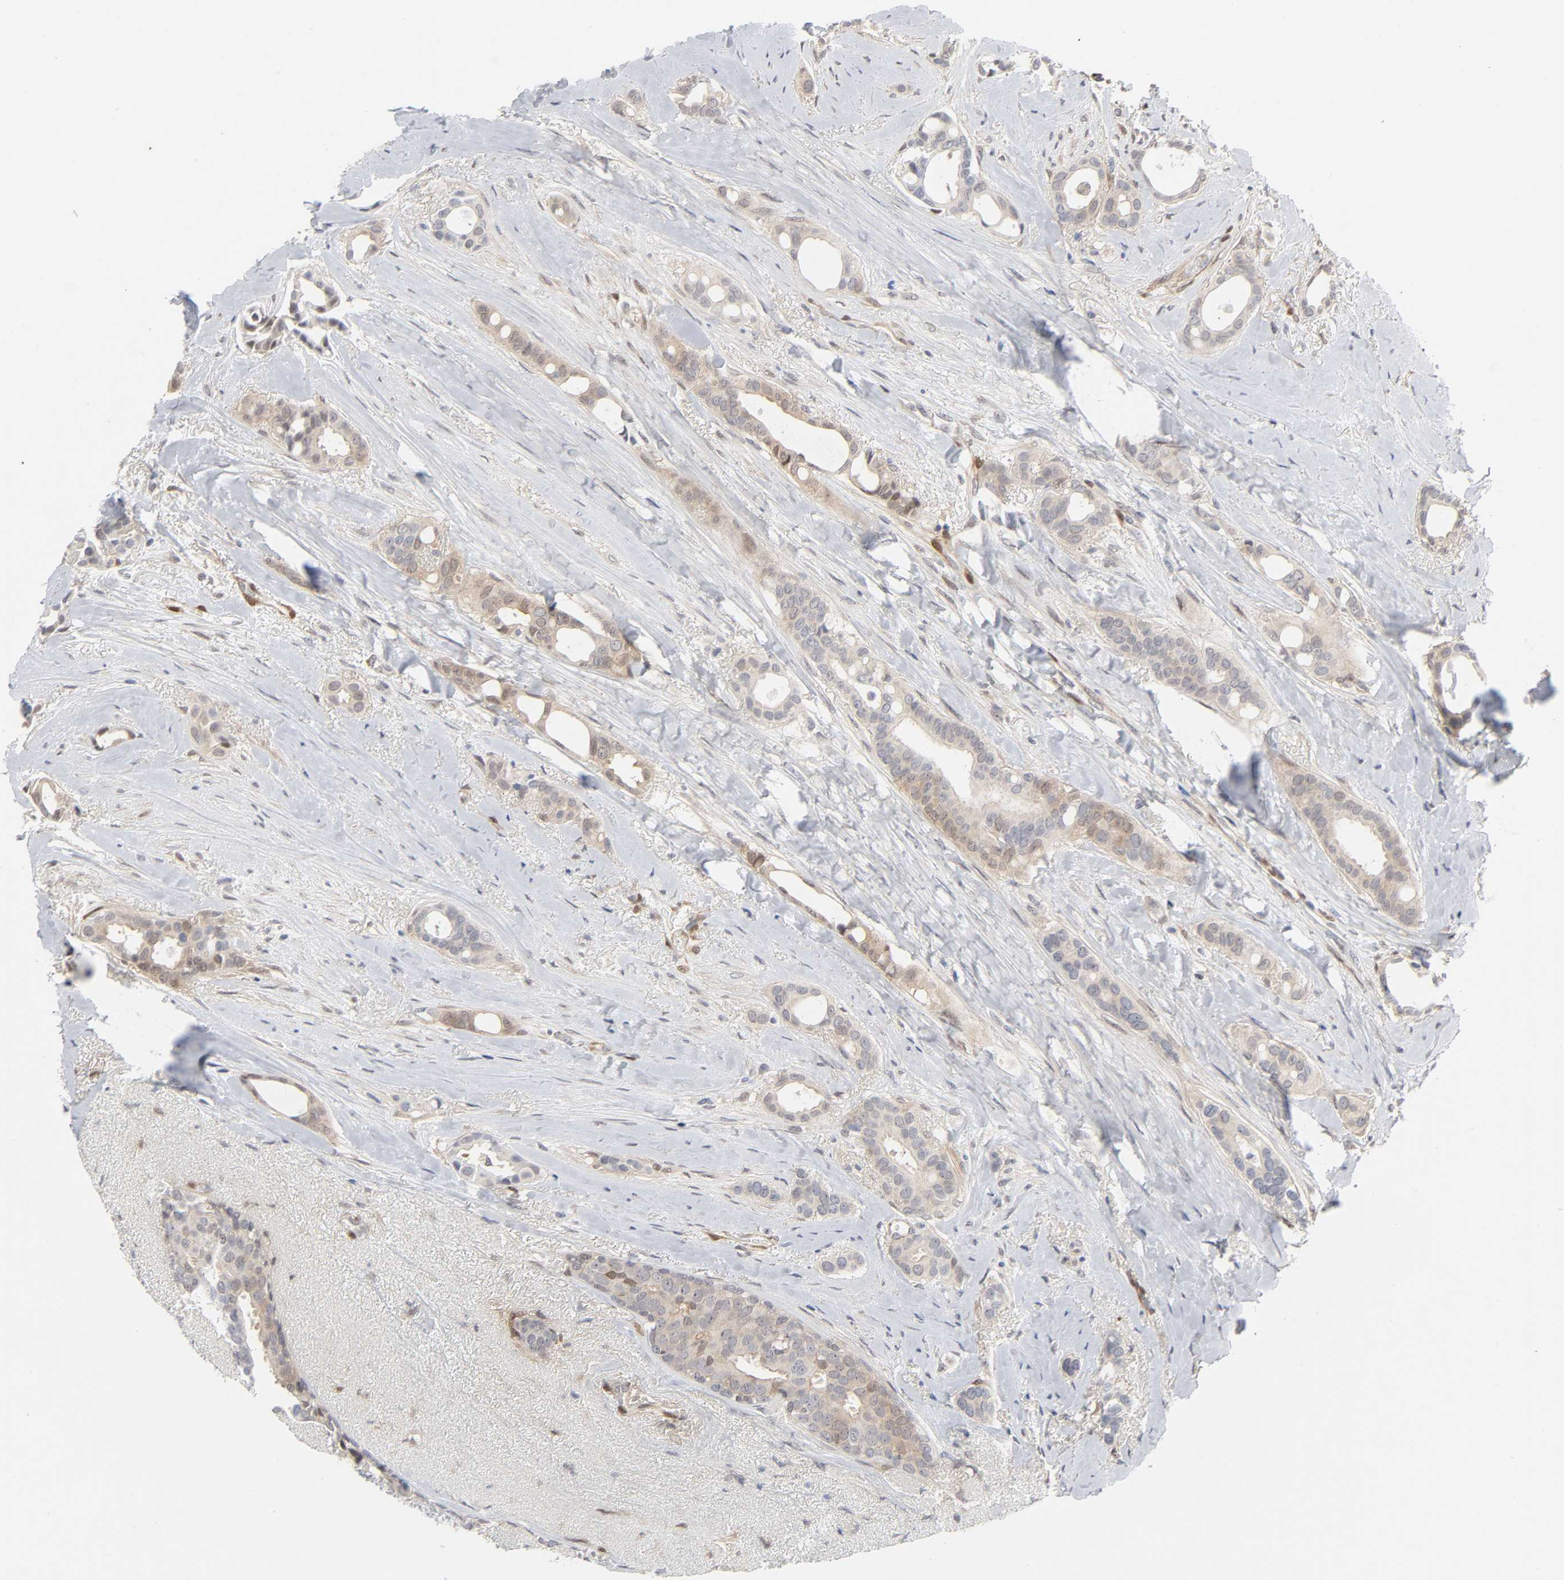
{"staining": {"intensity": "weak", "quantity": ">75%", "location": "cytoplasmic/membranous"}, "tissue": "breast cancer", "cell_type": "Tumor cells", "image_type": "cancer", "snomed": [{"axis": "morphology", "description": "Duct carcinoma"}, {"axis": "topography", "description": "Breast"}], "caption": "Breast cancer tissue reveals weak cytoplasmic/membranous expression in about >75% of tumor cells, visualized by immunohistochemistry. Immunohistochemistry (ihc) stains the protein of interest in brown and the nuclei are stained blue.", "gene": "PTEN", "patient": {"sex": "female", "age": 54}}